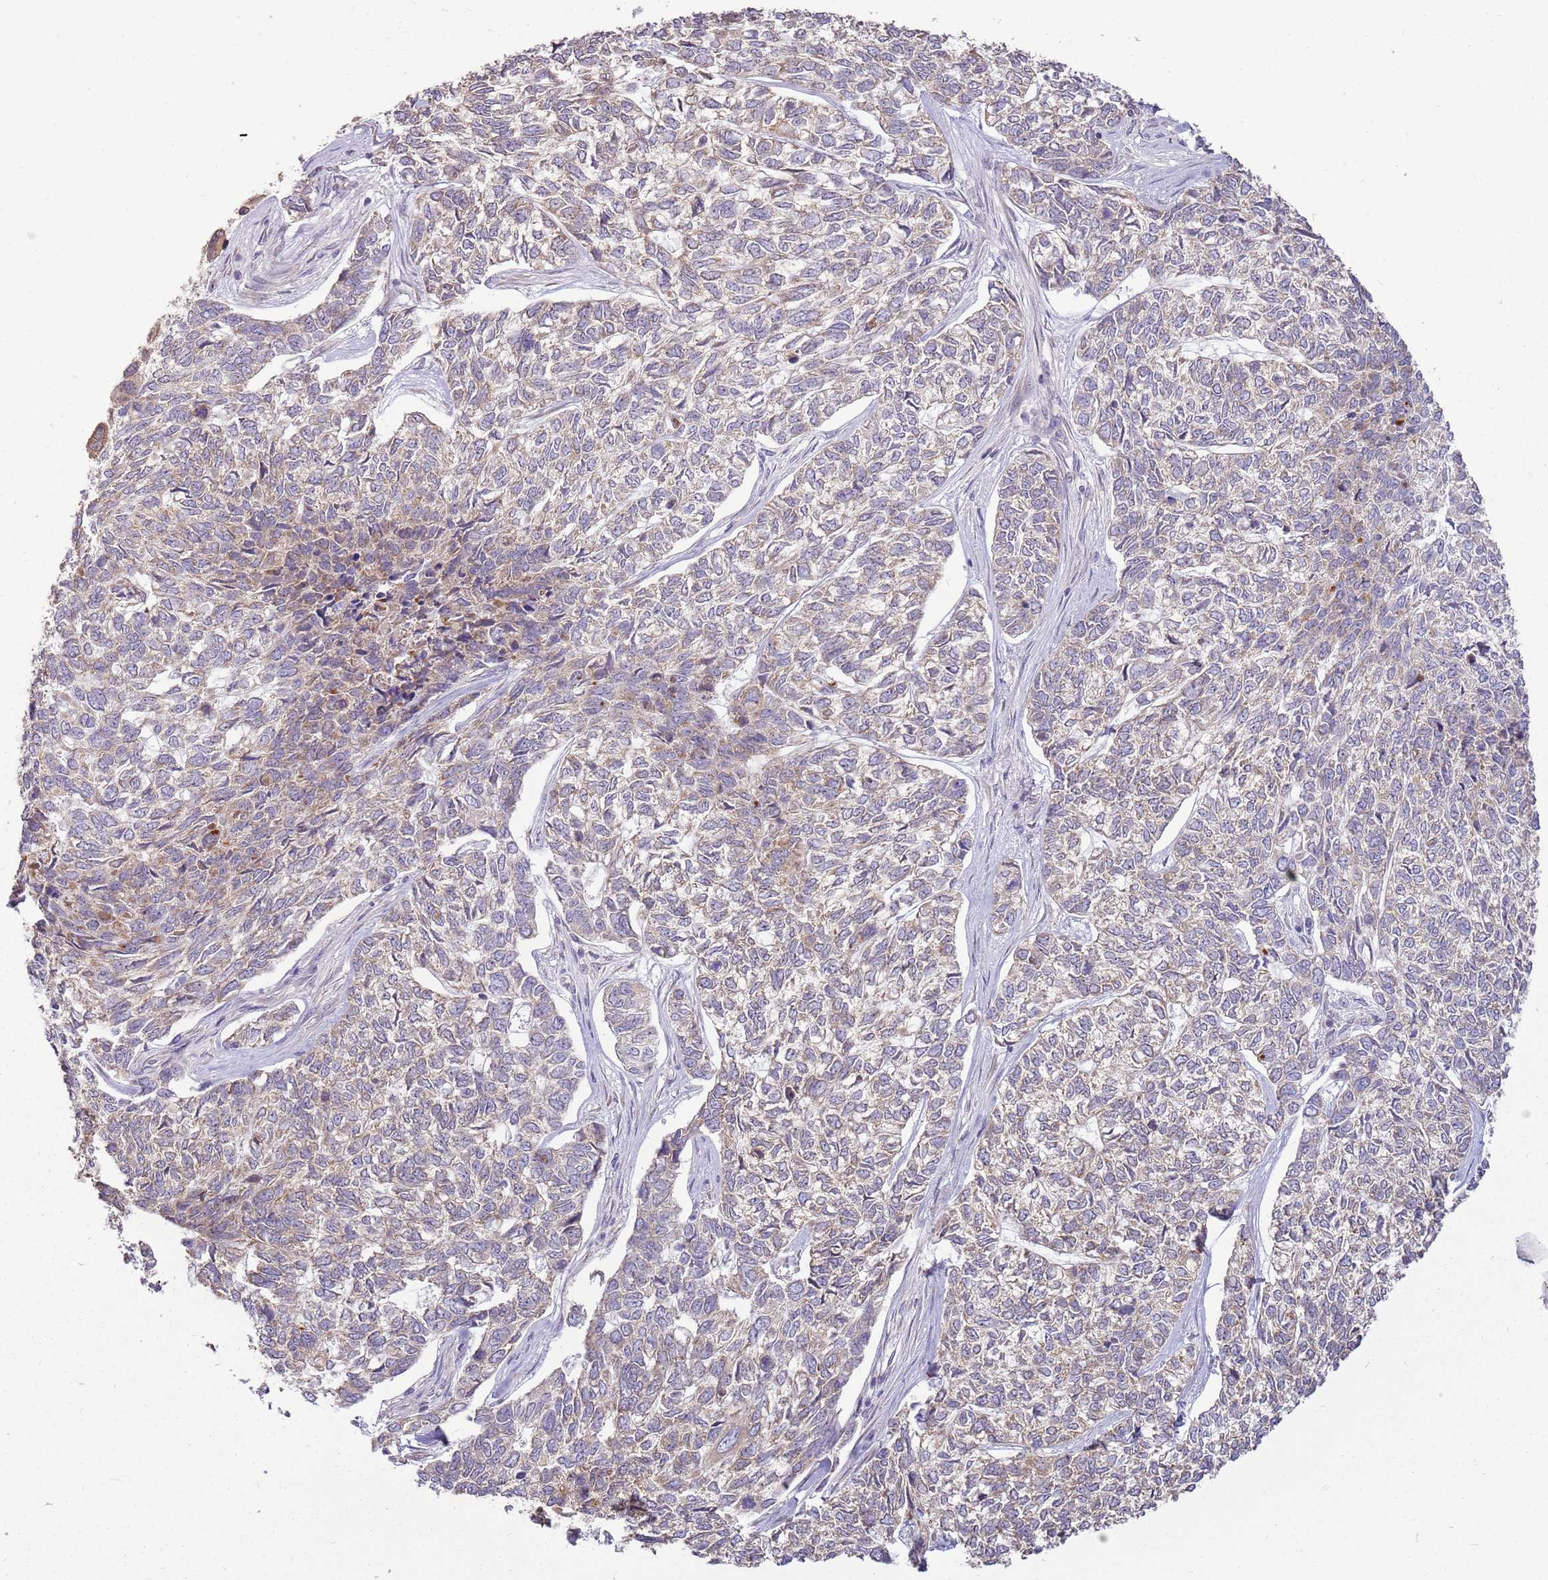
{"staining": {"intensity": "weak", "quantity": ">75%", "location": "cytoplasmic/membranous"}, "tissue": "skin cancer", "cell_type": "Tumor cells", "image_type": "cancer", "snomed": [{"axis": "morphology", "description": "Basal cell carcinoma"}, {"axis": "topography", "description": "Skin"}], "caption": "Basal cell carcinoma (skin) tissue demonstrates weak cytoplasmic/membranous expression in approximately >75% of tumor cells, visualized by immunohistochemistry. (IHC, brightfield microscopy, high magnification).", "gene": "UGGT2", "patient": {"sex": "female", "age": 65}}